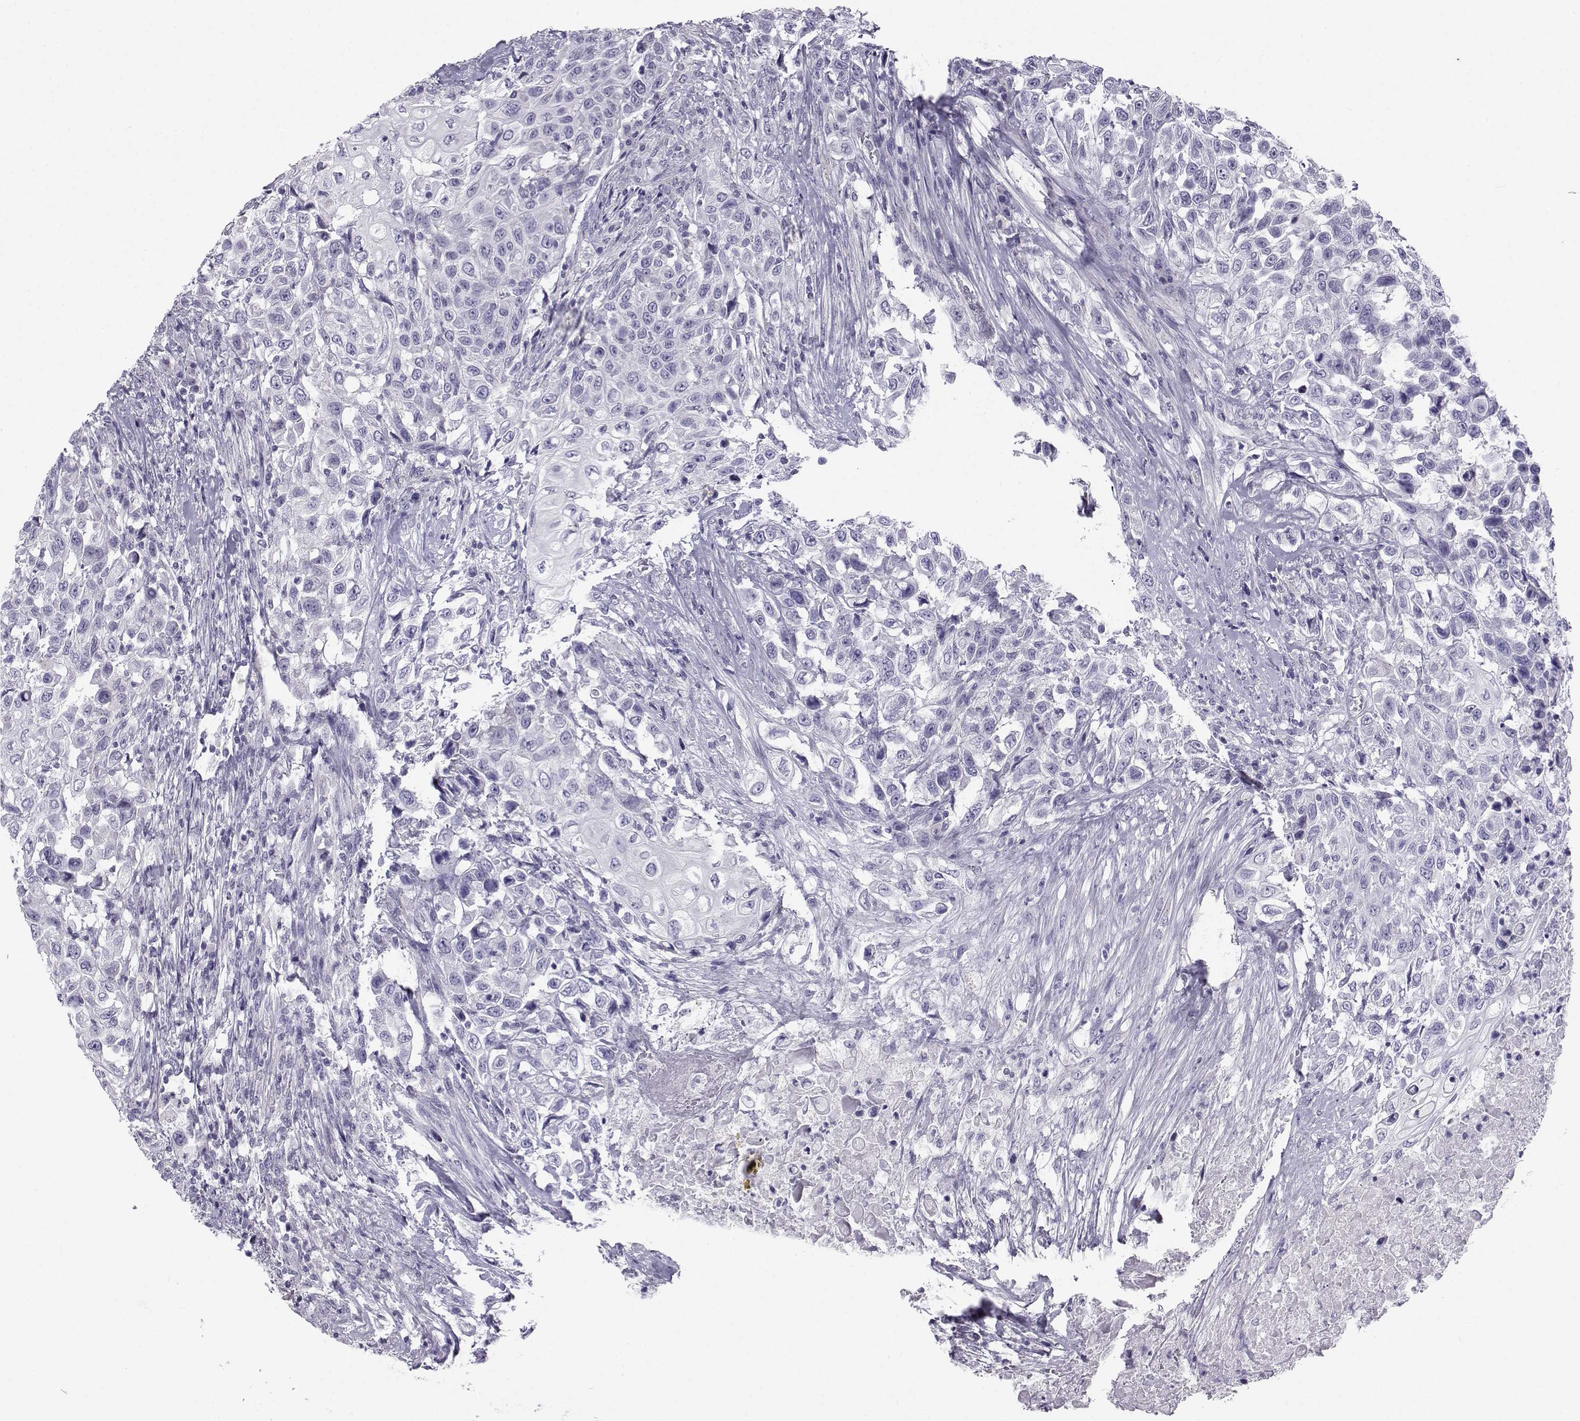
{"staining": {"intensity": "negative", "quantity": "none", "location": "none"}, "tissue": "urothelial cancer", "cell_type": "Tumor cells", "image_type": "cancer", "snomed": [{"axis": "morphology", "description": "Urothelial carcinoma, High grade"}, {"axis": "topography", "description": "Urinary bladder"}], "caption": "High-grade urothelial carcinoma was stained to show a protein in brown. There is no significant staining in tumor cells.", "gene": "PCSK1N", "patient": {"sex": "female", "age": 56}}